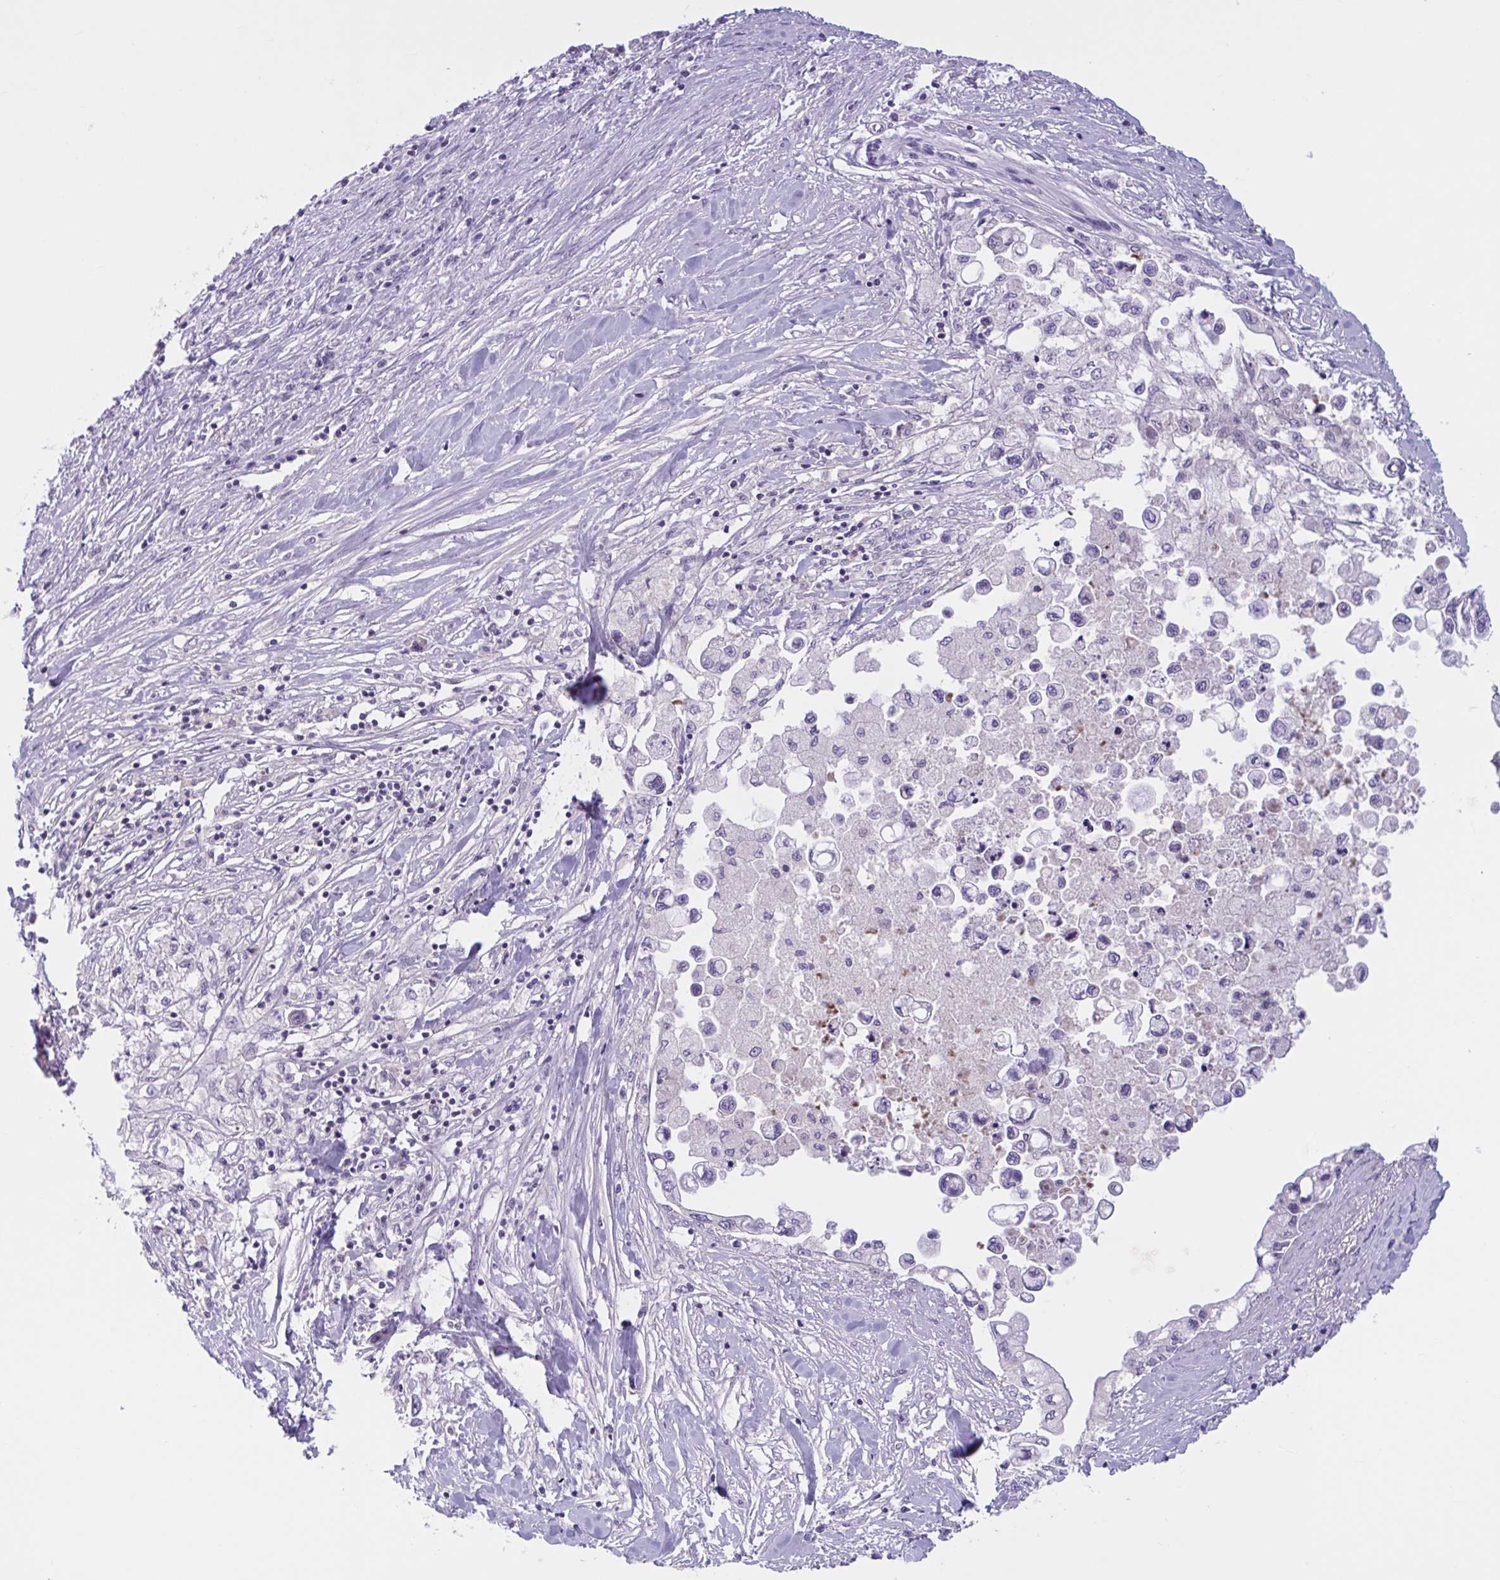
{"staining": {"intensity": "negative", "quantity": "none", "location": "none"}, "tissue": "pancreatic cancer", "cell_type": "Tumor cells", "image_type": "cancer", "snomed": [{"axis": "morphology", "description": "Adenocarcinoma, NOS"}, {"axis": "topography", "description": "Pancreas"}], "caption": "Tumor cells are negative for protein expression in human pancreatic cancer.", "gene": "WNT9B", "patient": {"sex": "male", "age": 61}}